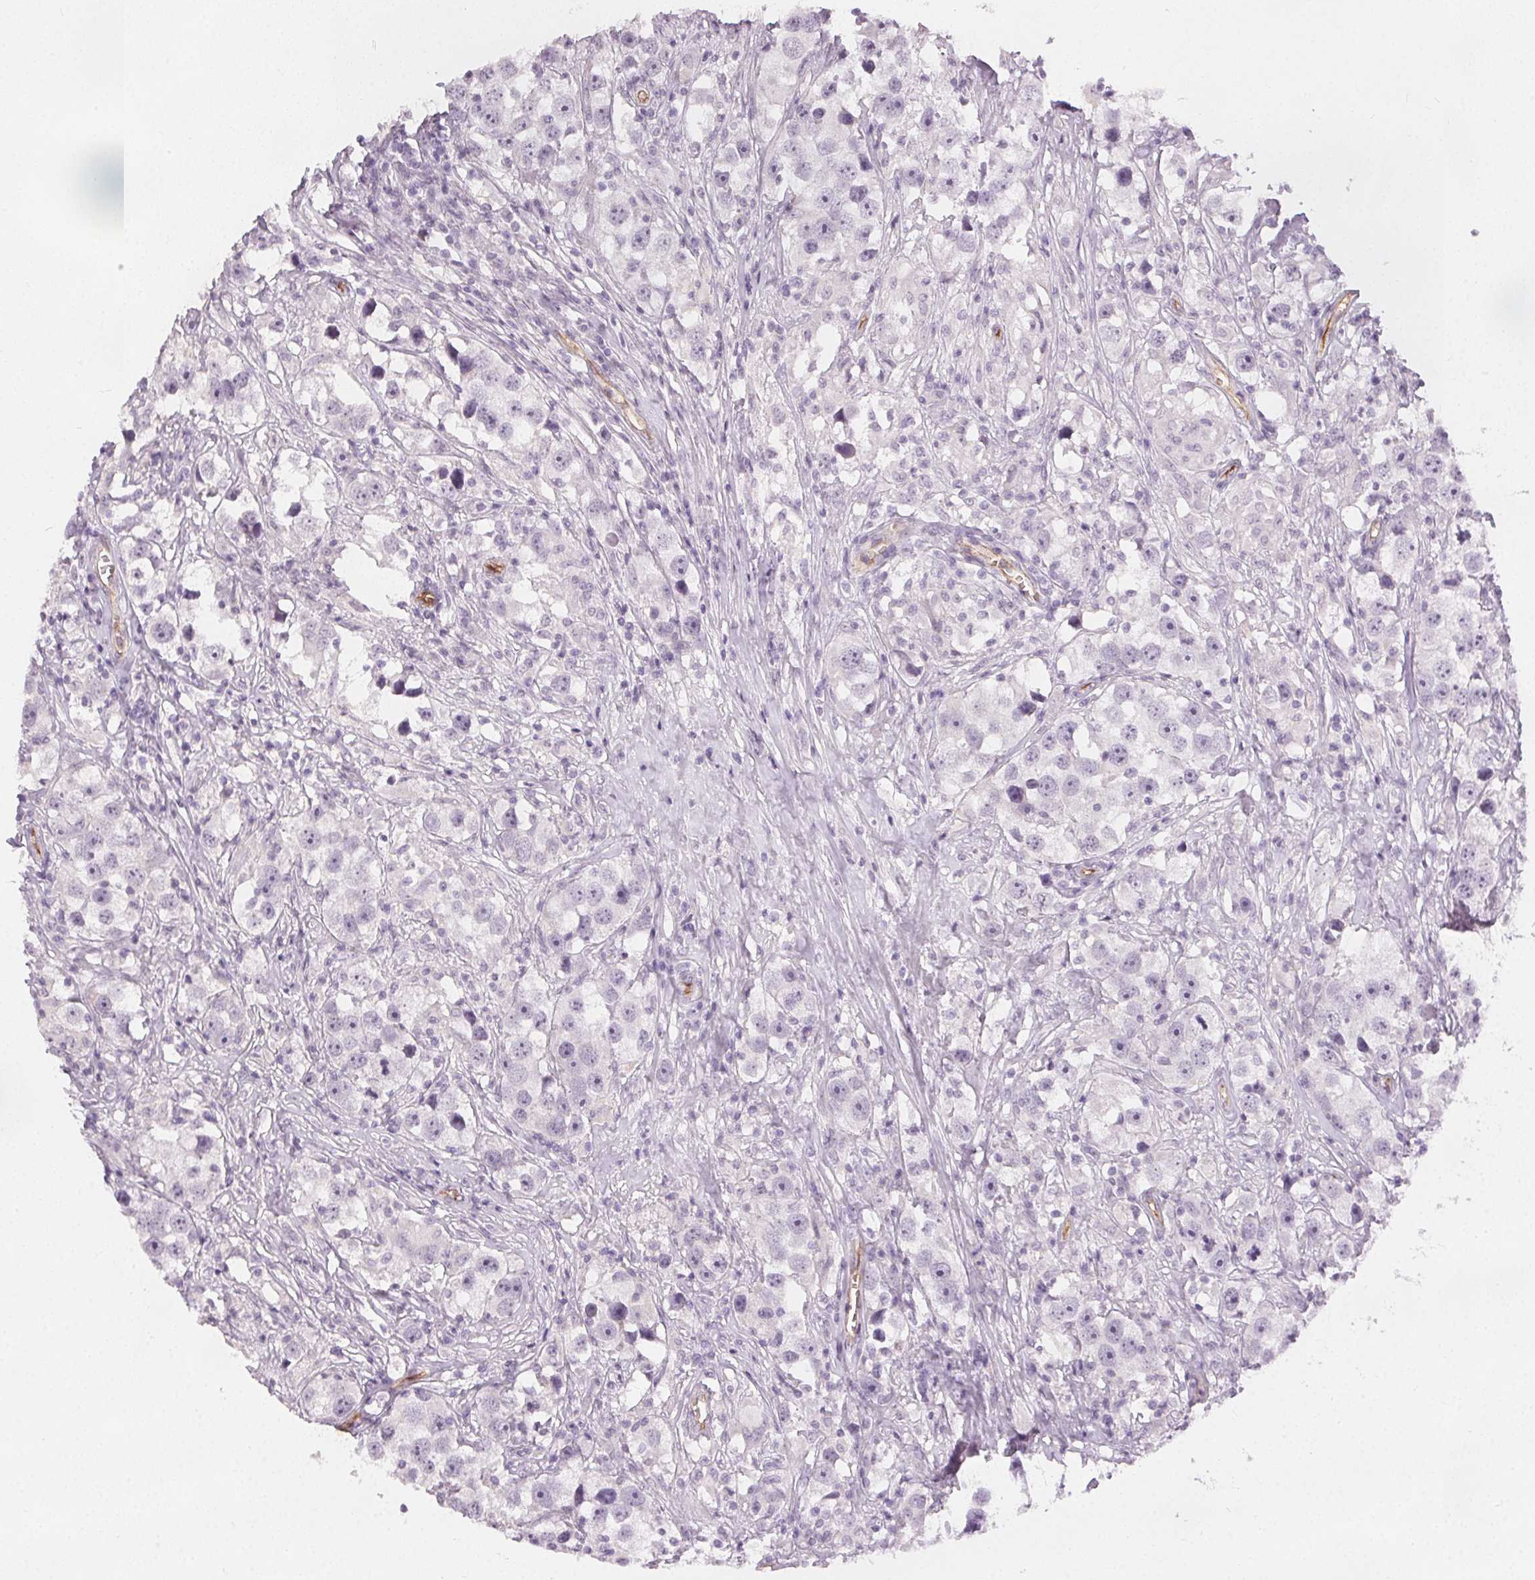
{"staining": {"intensity": "negative", "quantity": "none", "location": "none"}, "tissue": "testis cancer", "cell_type": "Tumor cells", "image_type": "cancer", "snomed": [{"axis": "morphology", "description": "Seminoma, NOS"}, {"axis": "topography", "description": "Testis"}], "caption": "Tumor cells show no significant staining in testis seminoma. The staining is performed using DAB (3,3'-diaminobenzidine) brown chromogen with nuclei counter-stained in using hematoxylin.", "gene": "PODXL", "patient": {"sex": "male", "age": 49}}